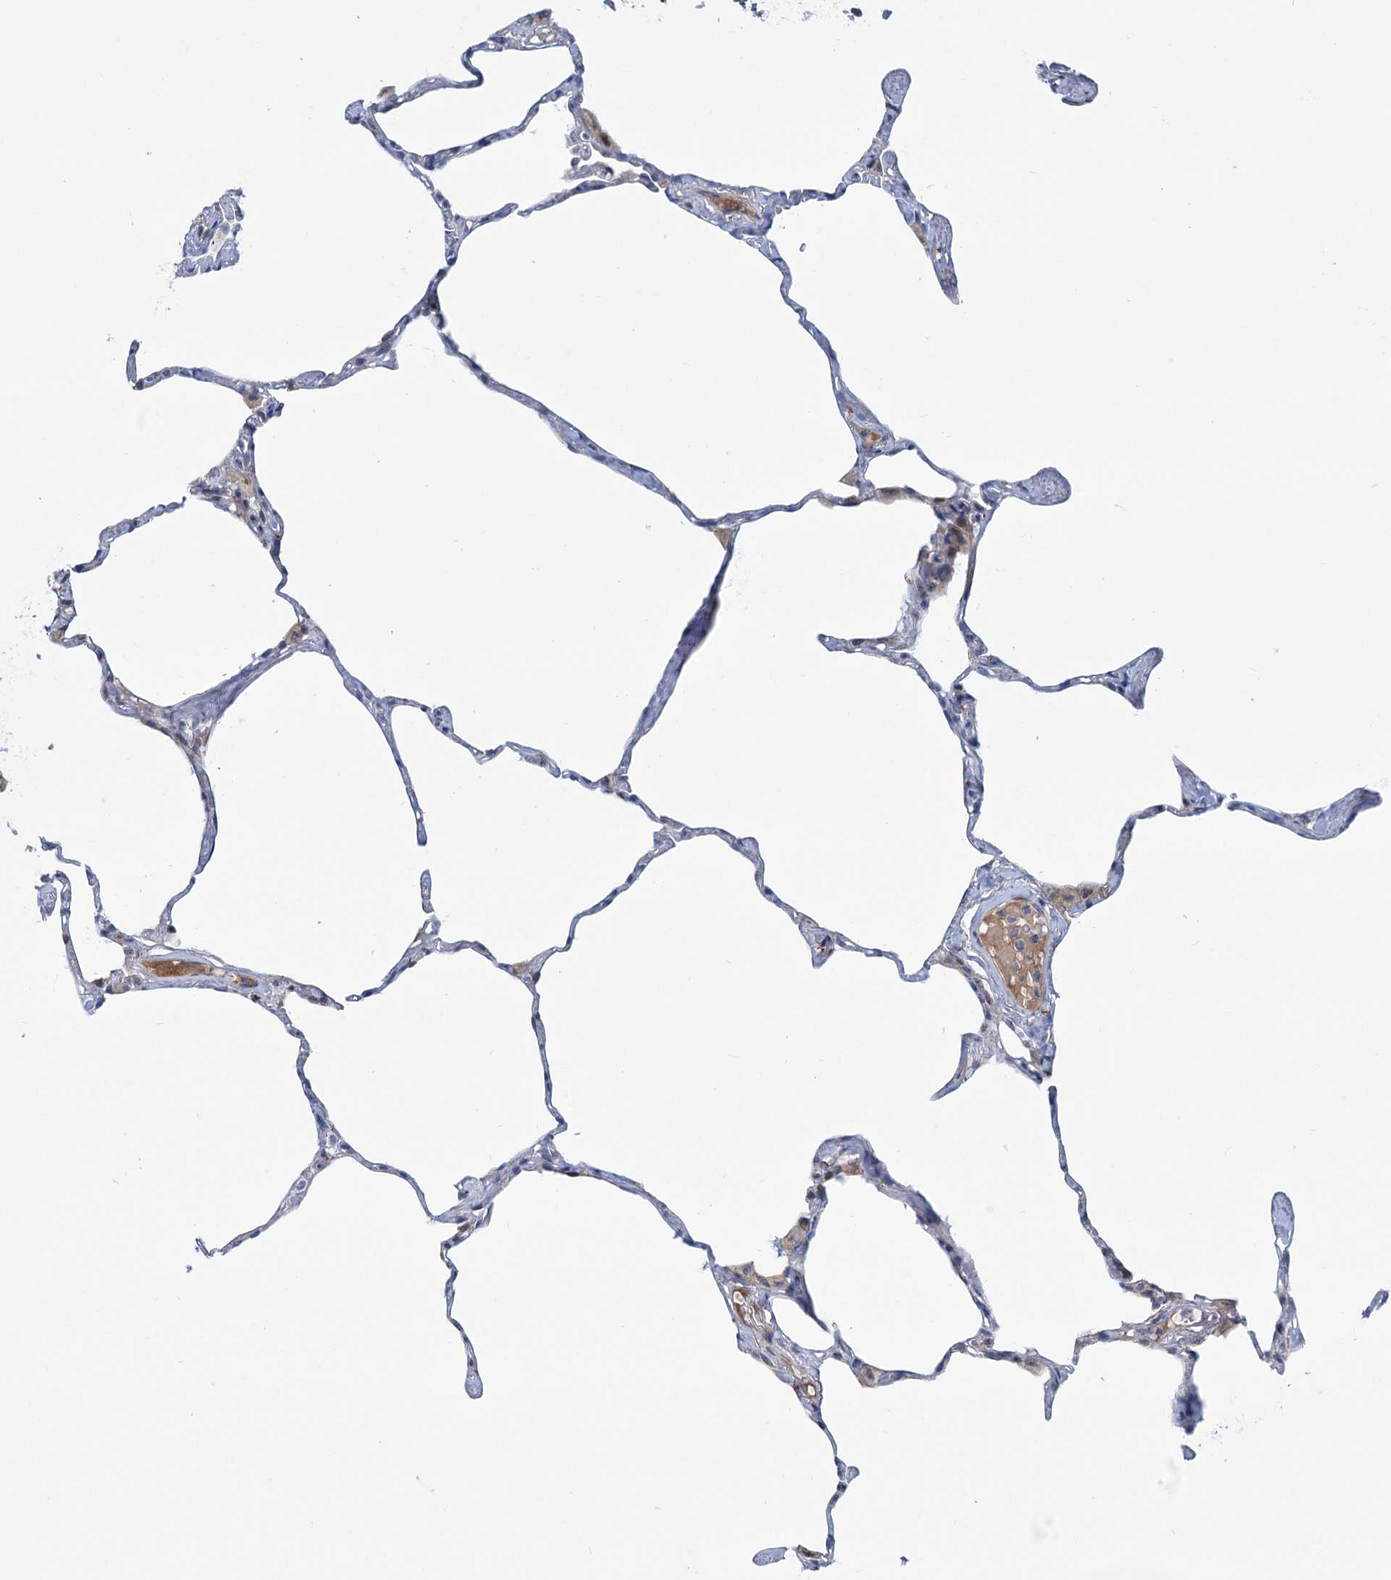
{"staining": {"intensity": "negative", "quantity": "none", "location": "none"}, "tissue": "lung", "cell_type": "Alveolar cells", "image_type": "normal", "snomed": [{"axis": "morphology", "description": "Normal tissue, NOS"}, {"axis": "topography", "description": "Lung"}], "caption": "Photomicrograph shows no protein positivity in alveolar cells of normal lung. (DAB immunohistochemistry visualized using brightfield microscopy, high magnification).", "gene": "ELP4", "patient": {"sex": "male", "age": 65}}